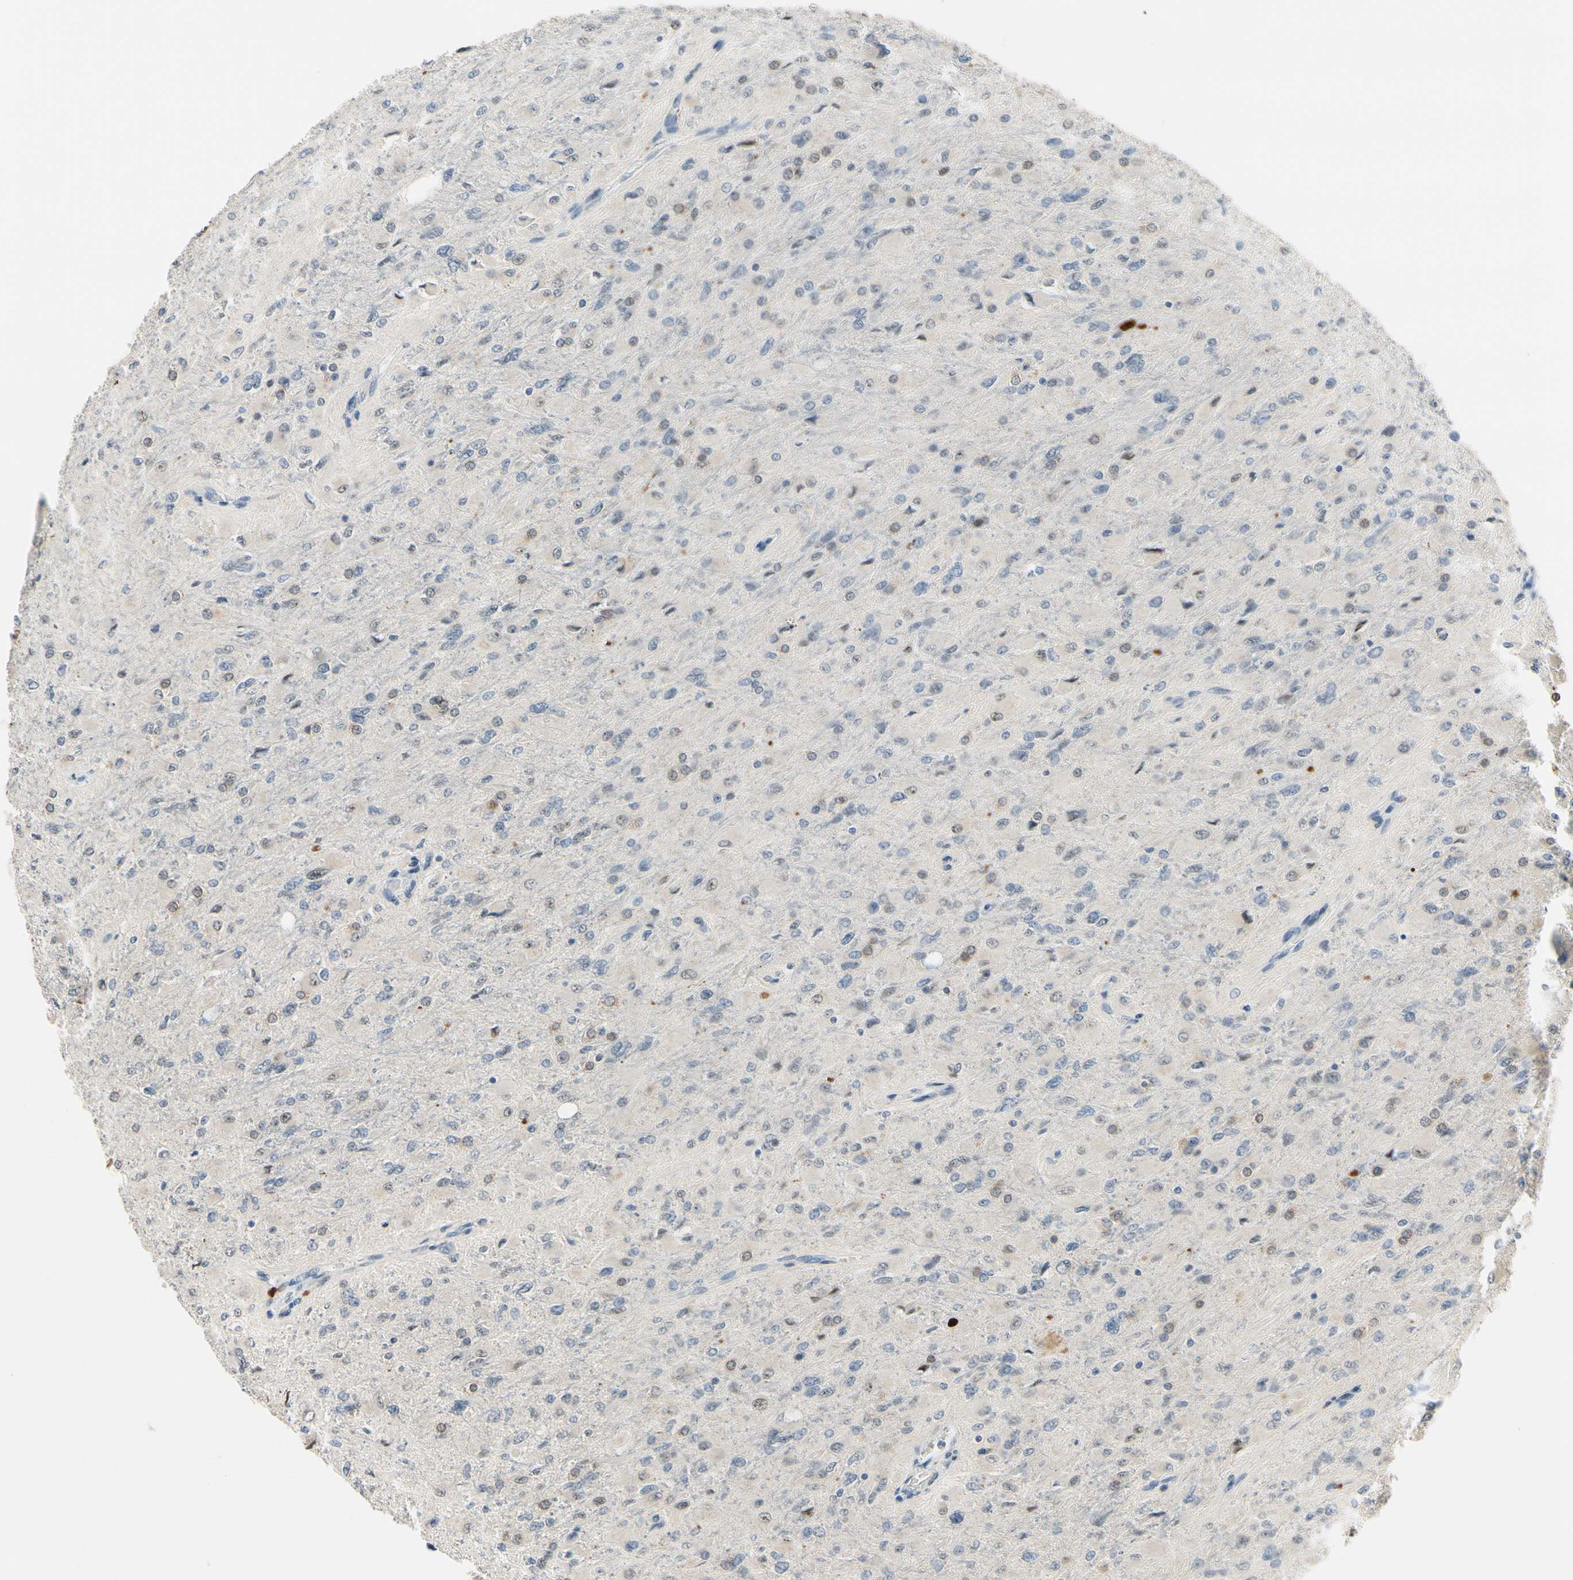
{"staining": {"intensity": "negative", "quantity": "none", "location": "none"}, "tissue": "glioma", "cell_type": "Tumor cells", "image_type": "cancer", "snomed": [{"axis": "morphology", "description": "Glioma, malignant, High grade"}, {"axis": "topography", "description": "Cerebral cortex"}], "caption": "Immunohistochemical staining of high-grade glioma (malignant) displays no significant expression in tumor cells.", "gene": "SLC27A6", "patient": {"sex": "female", "age": 36}}